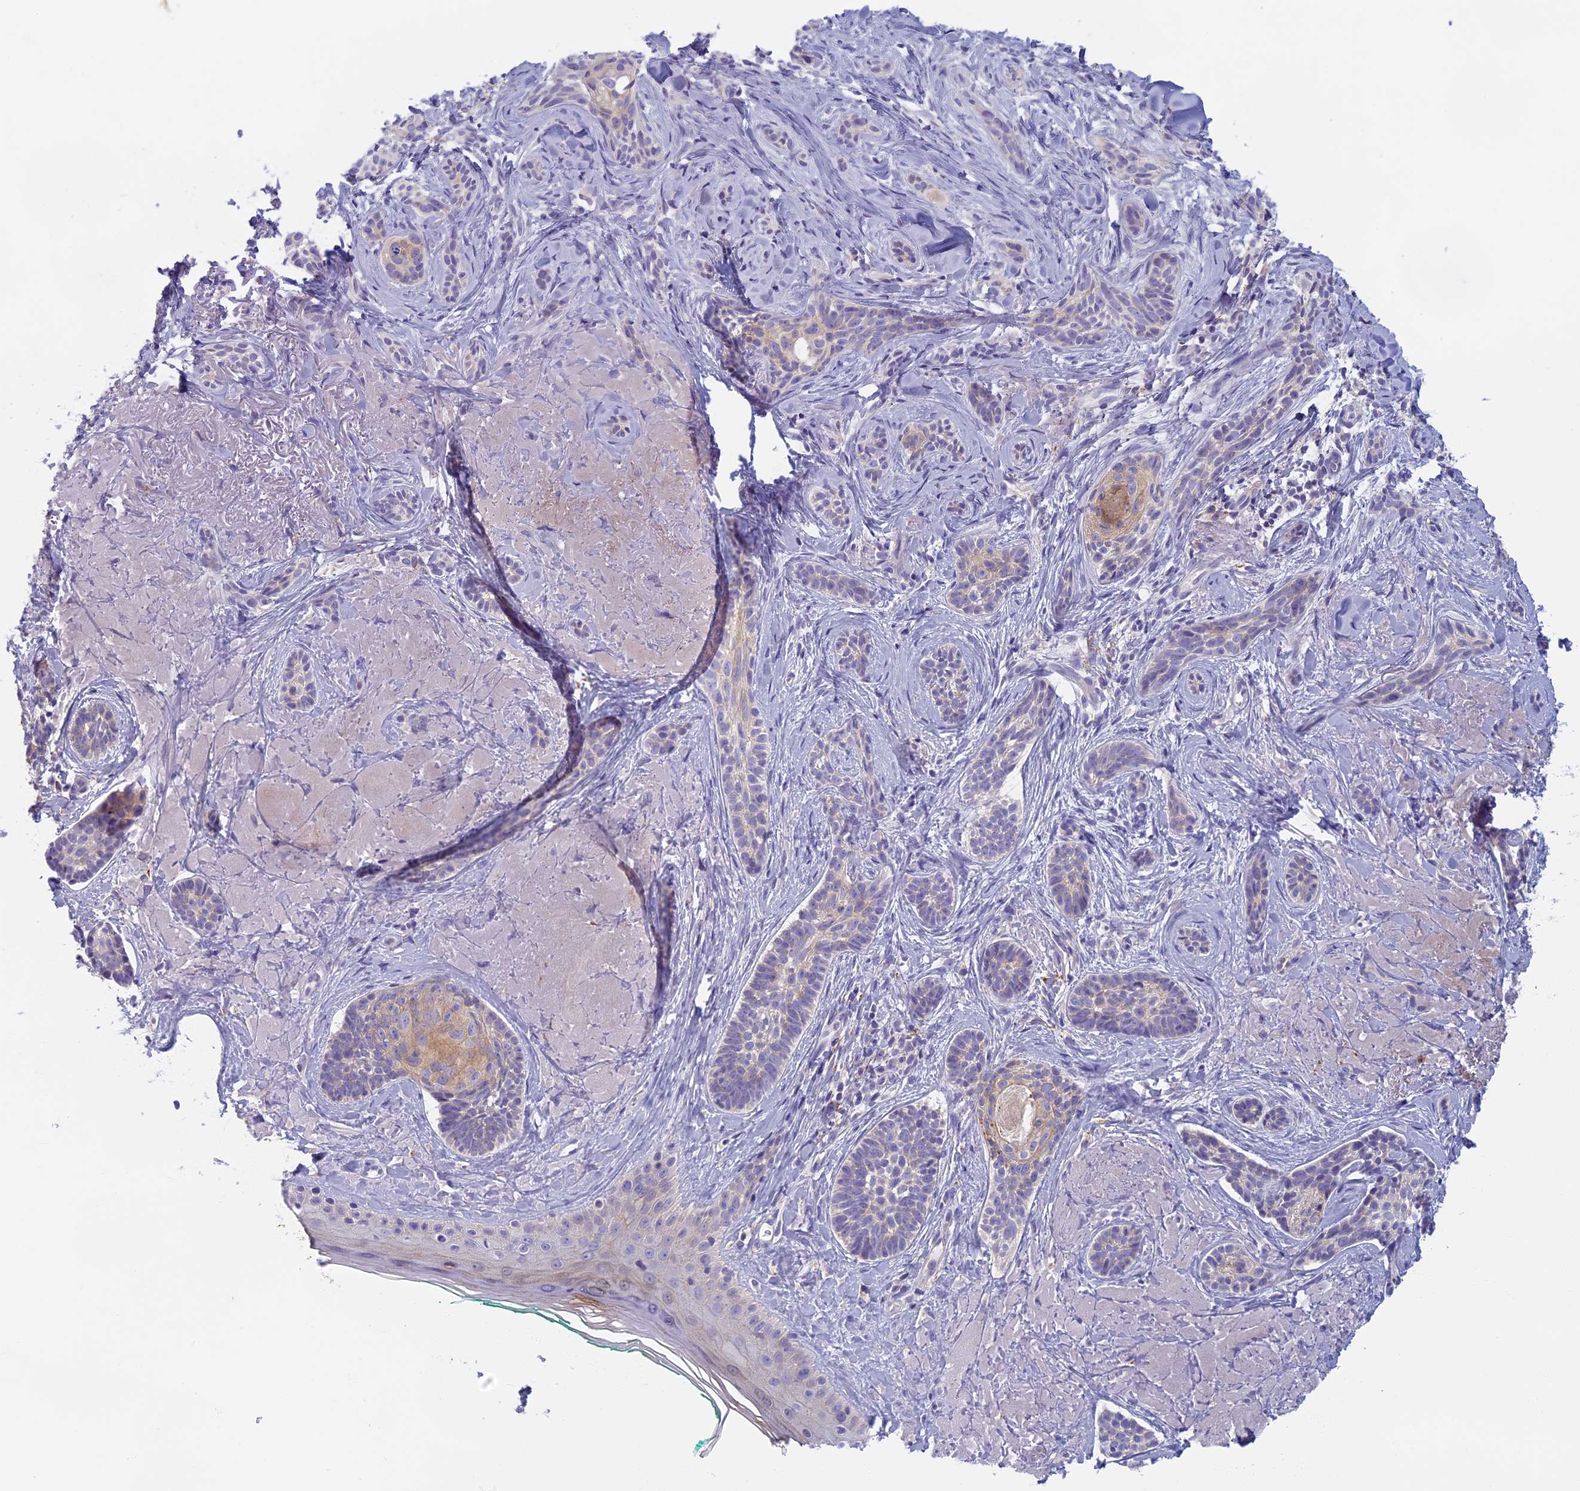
{"staining": {"intensity": "weak", "quantity": "<25%", "location": "cytoplasmic/membranous"}, "tissue": "skin cancer", "cell_type": "Tumor cells", "image_type": "cancer", "snomed": [{"axis": "morphology", "description": "Basal cell carcinoma"}, {"axis": "topography", "description": "Skin"}], "caption": "Protein analysis of basal cell carcinoma (skin) shows no significant staining in tumor cells.", "gene": "SEMA7A", "patient": {"sex": "male", "age": 71}}